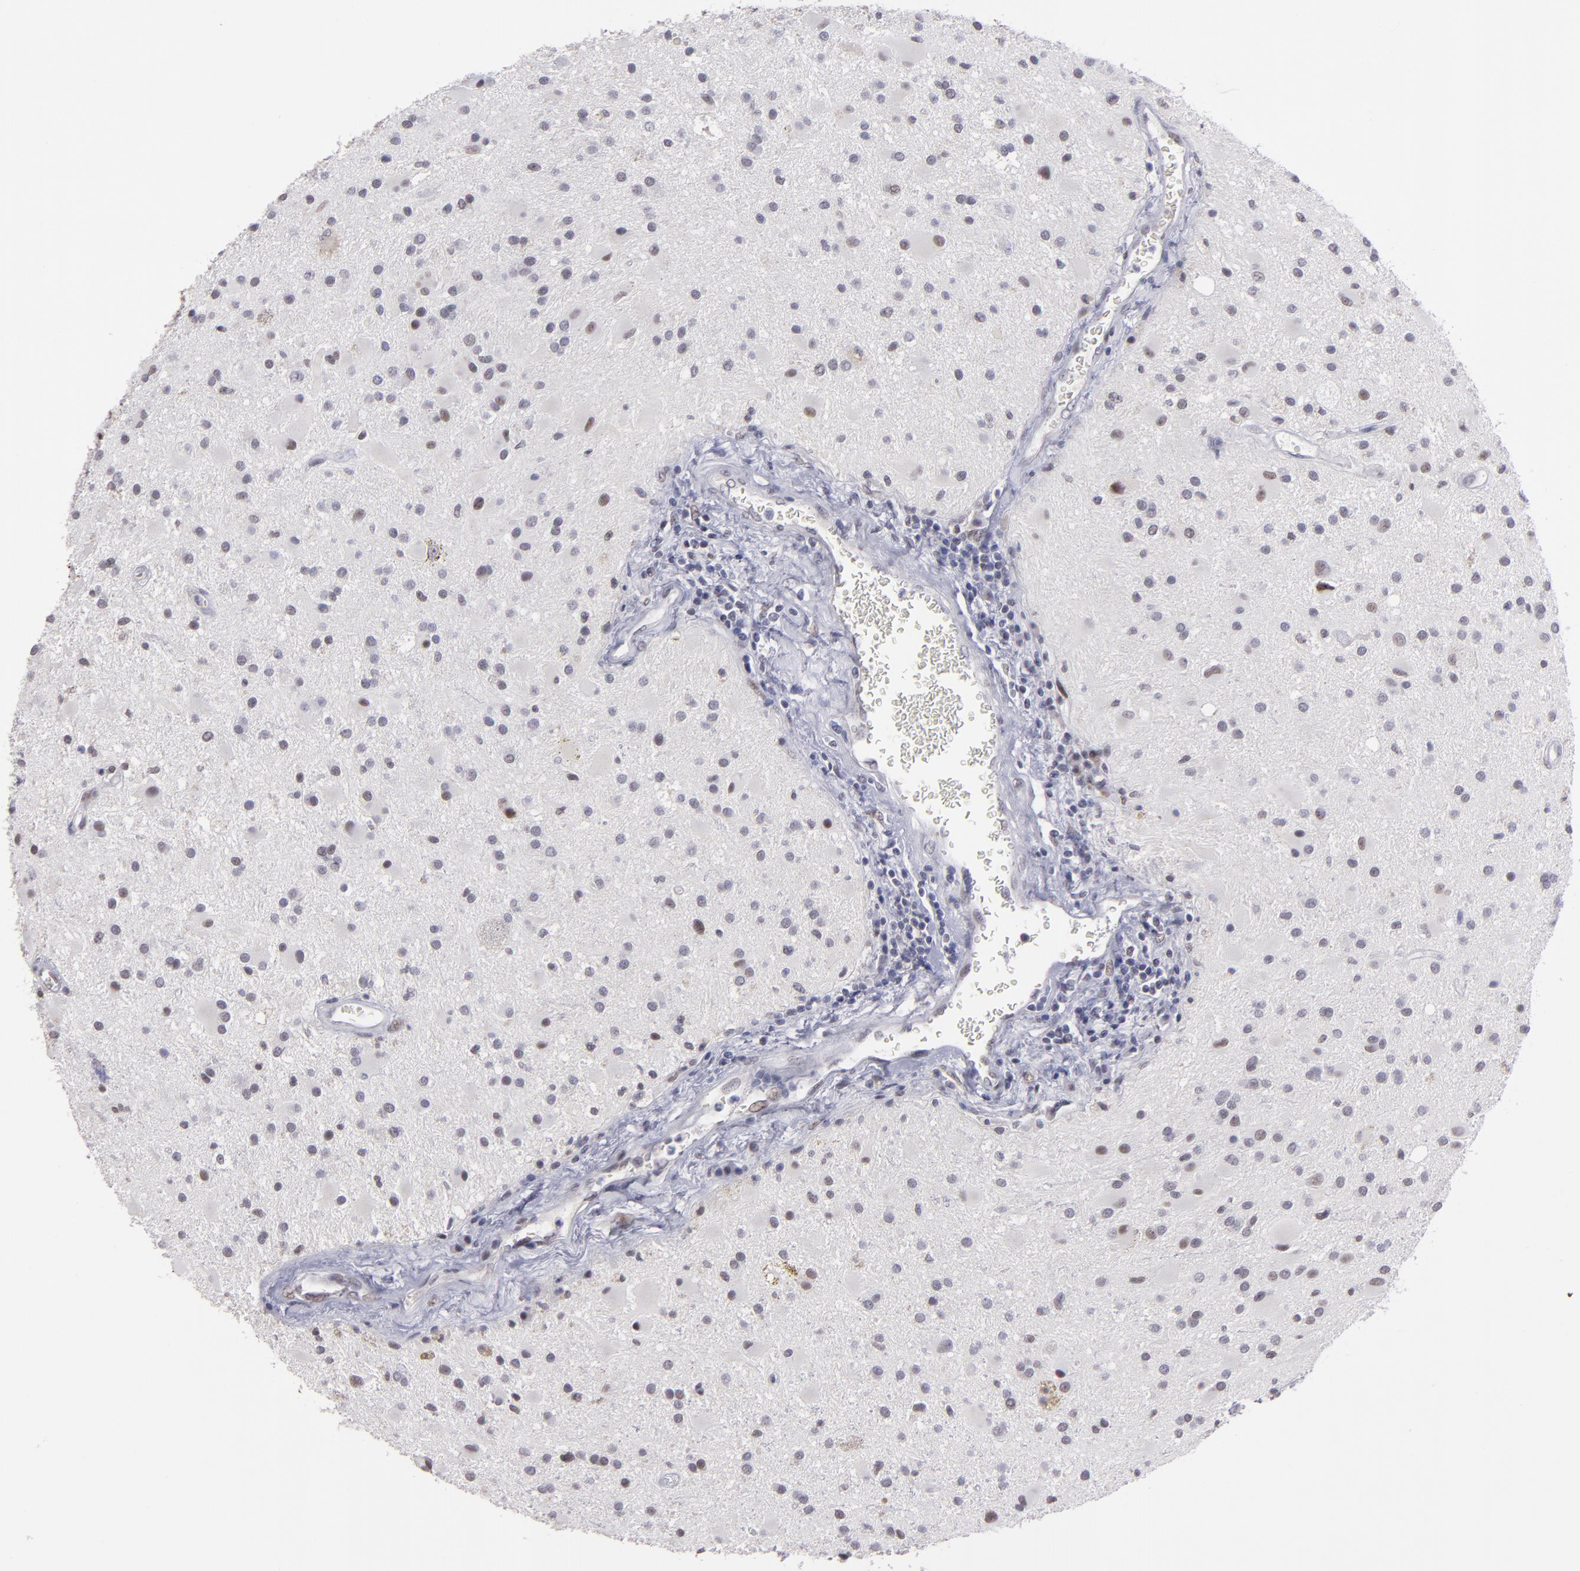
{"staining": {"intensity": "weak", "quantity": "<25%", "location": "nuclear"}, "tissue": "glioma", "cell_type": "Tumor cells", "image_type": "cancer", "snomed": [{"axis": "morphology", "description": "Glioma, malignant, Low grade"}, {"axis": "topography", "description": "Brain"}], "caption": "An immunohistochemistry image of low-grade glioma (malignant) is shown. There is no staining in tumor cells of low-grade glioma (malignant).", "gene": "OTUB2", "patient": {"sex": "male", "age": 58}}